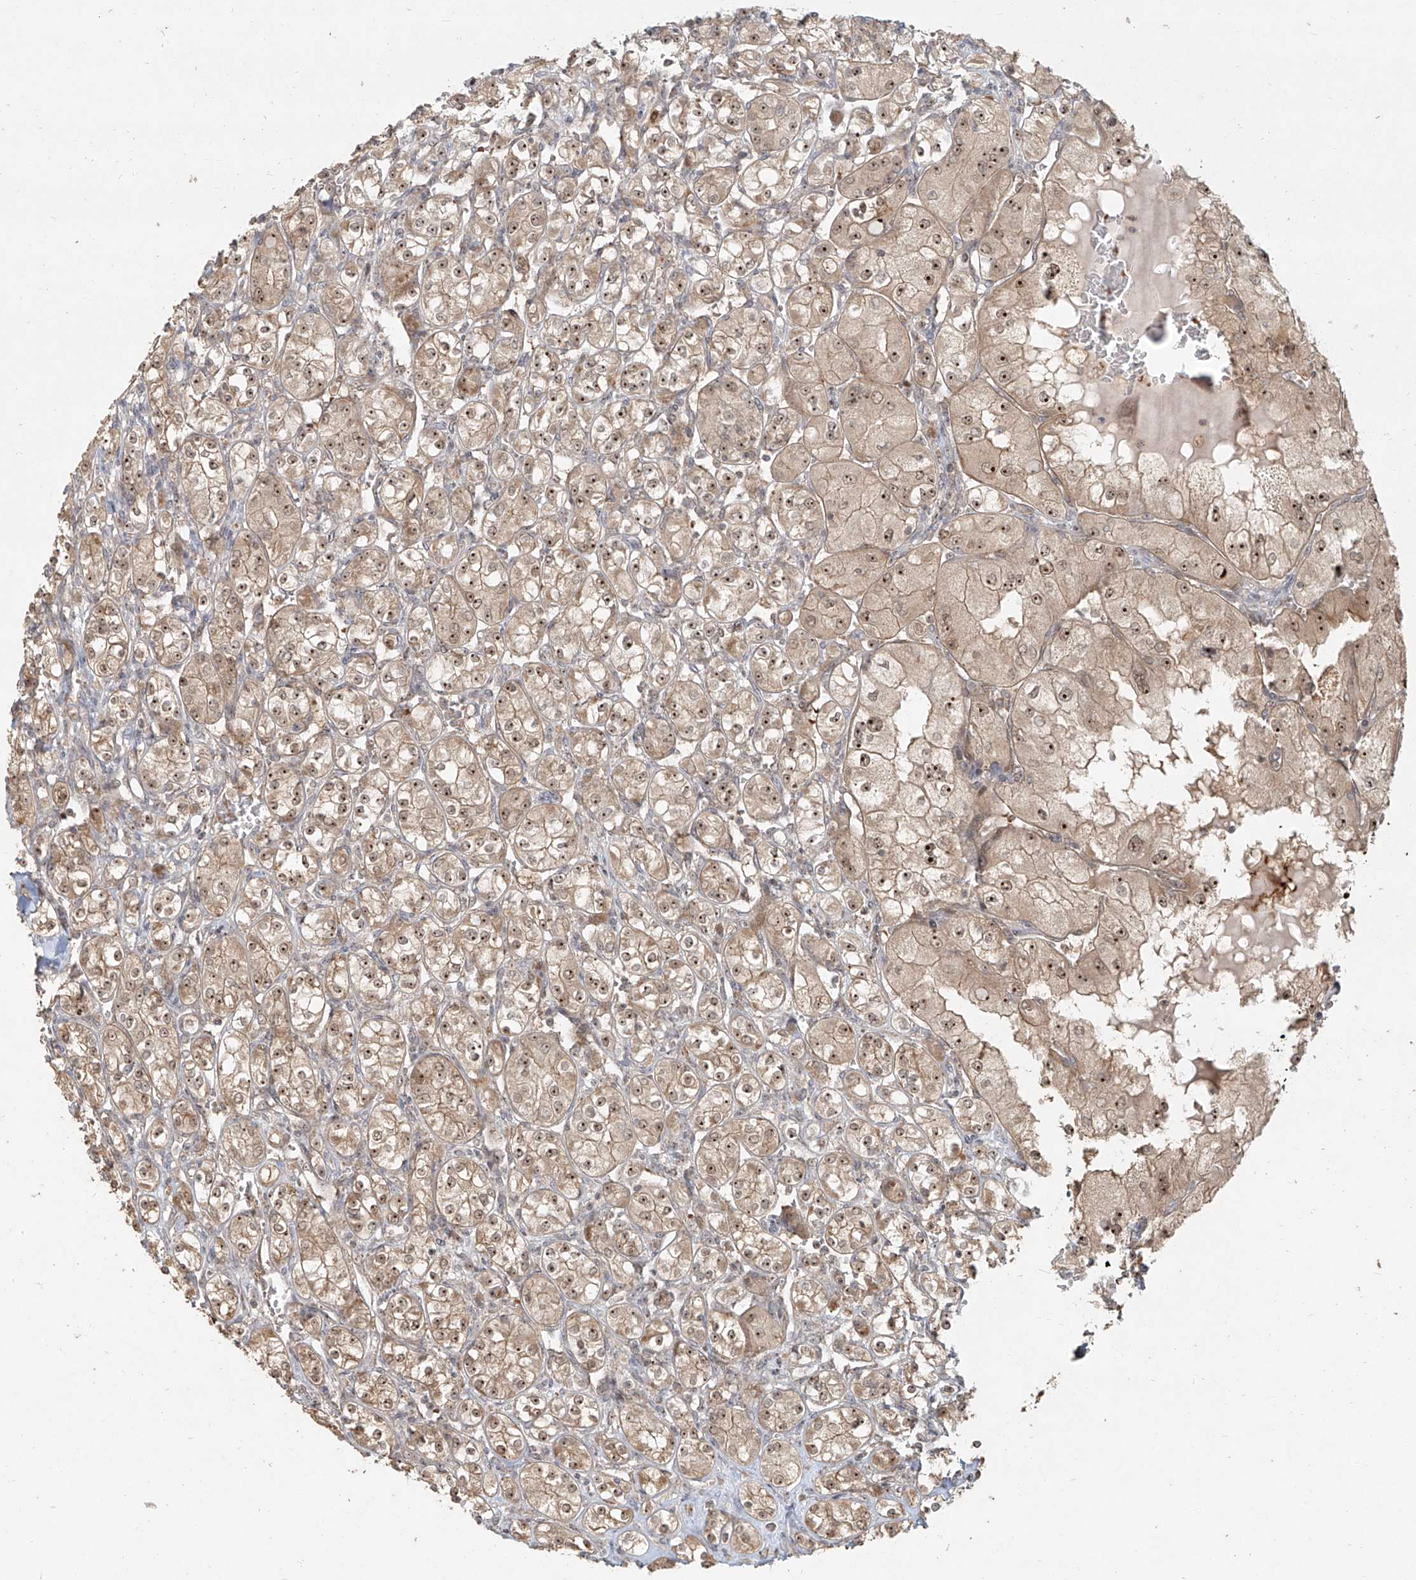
{"staining": {"intensity": "moderate", "quantity": ">75%", "location": "cytoplasmic/membranous,nuclear"}, "tissue": "renal cancer", "cell_type": "Tumor cells", "image_type": "cancer", "snomed": [{"axis": "morphology", "description": "Adenocarcinoma, NOS"}, {"axis": "topography", "description": "Kidney"}], "caption": "A brown stain highlights moderate cytoplasmic/membranous and nuclear staining of a protein in human renal adenocarcinoma tumor cells. The staining is performed using DAB brown chromogen to label protein expression. The nuclei are counter-stained blue using hematoxylin.", "gene": "BYSL", "patient": {"sex": "male", "age": 77}}